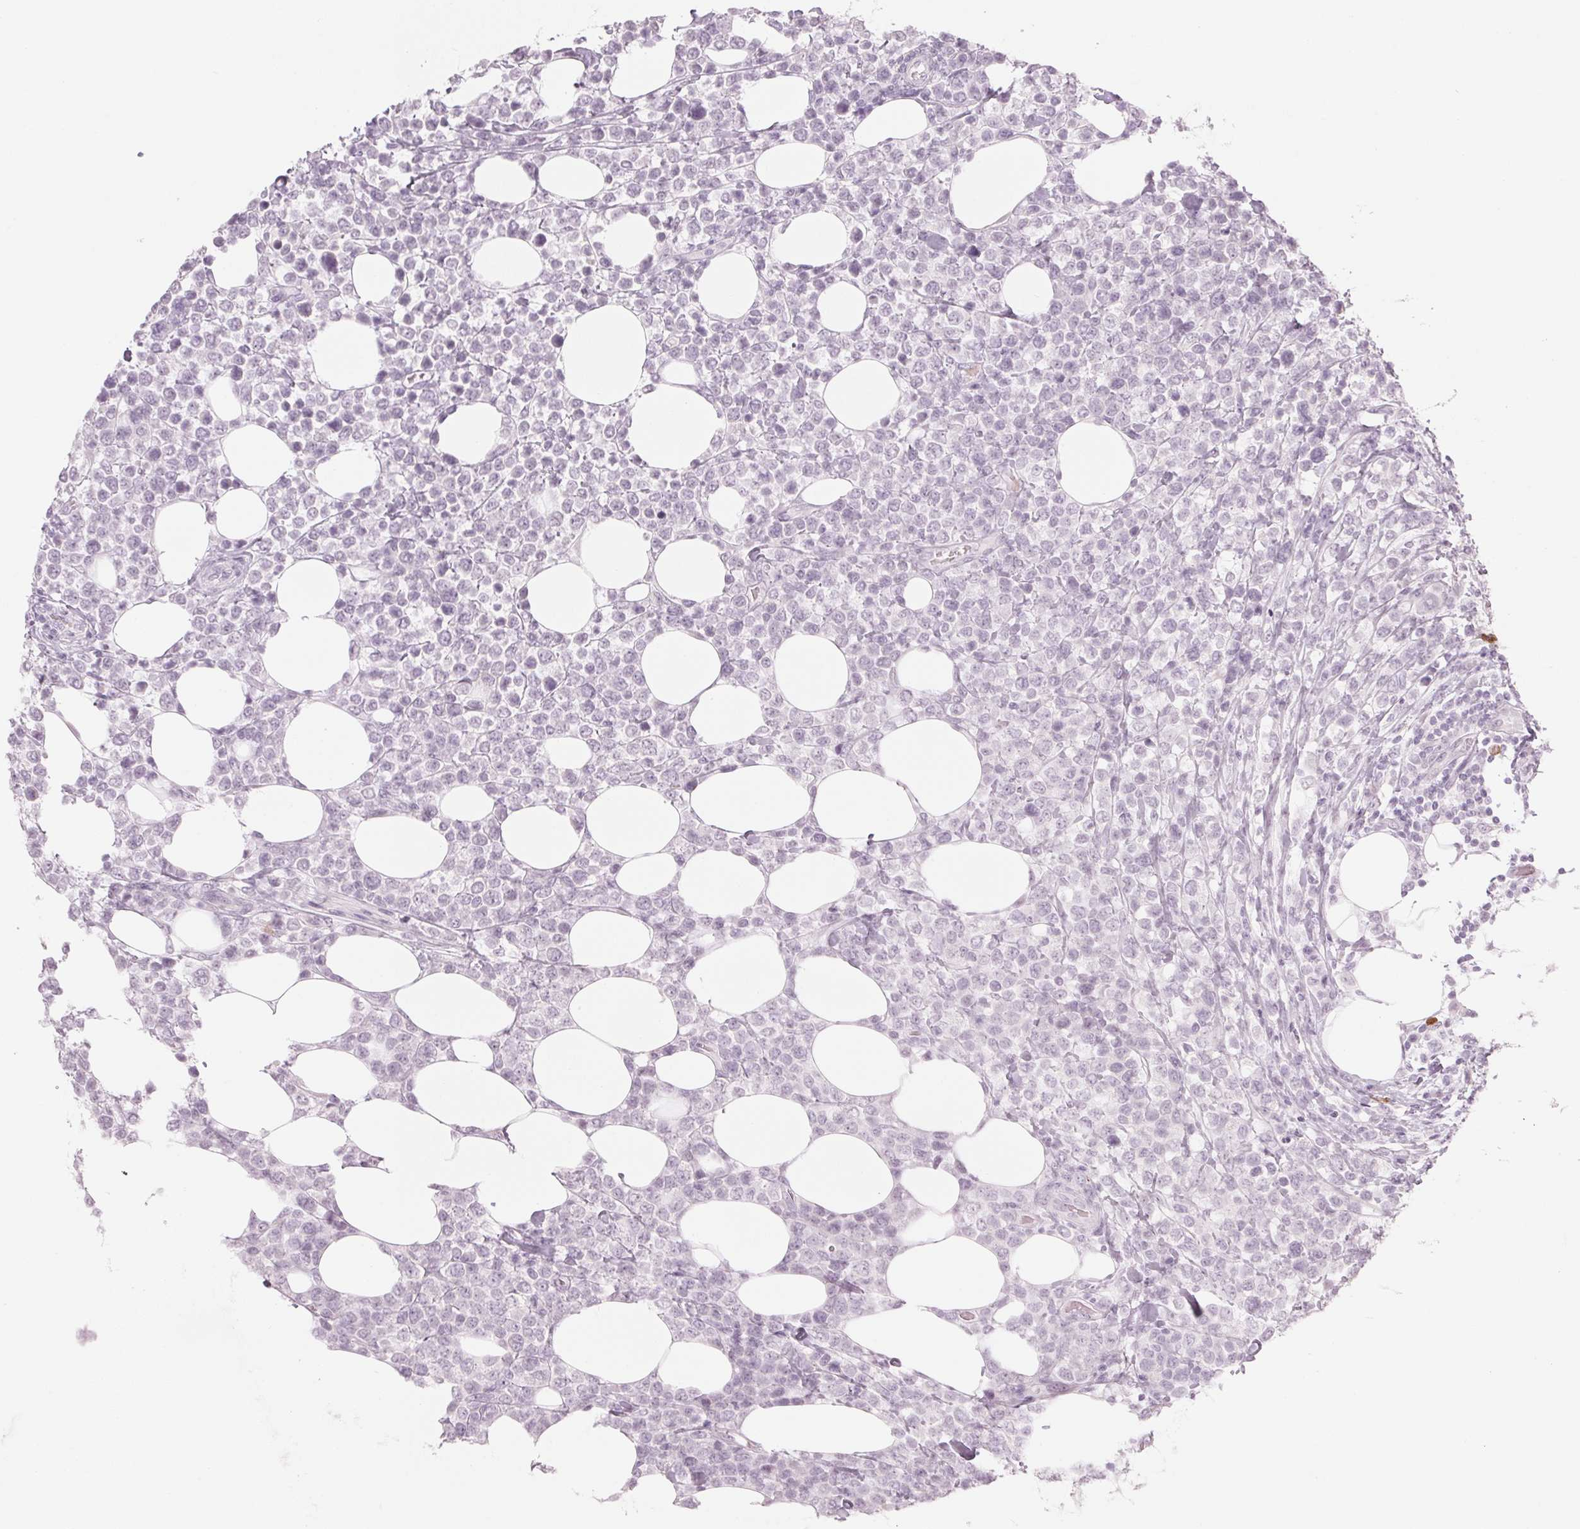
{"staining": {"intensity": "negative", "quantity": "none", "location": "none"}, "tissue": "lymphoma", "cell_type": "Tumor cells", "image_type": "cancer", "snomed": [{"axis": "morphology", "description": "Malignant lymphoma, non-Hodgkin's type, High grade"}, {"axis": "topography", "description": "Soft tissue"}], "caption": "Immunohistochemistry histopathology image of human malignant lymphoma, non-Hodgkin's type (high-grade) stained for a protein (brown), which reveals no positivity in tumor cells.", "gene": "SCTR", "patient": {"sex": "female", "age": 56}}